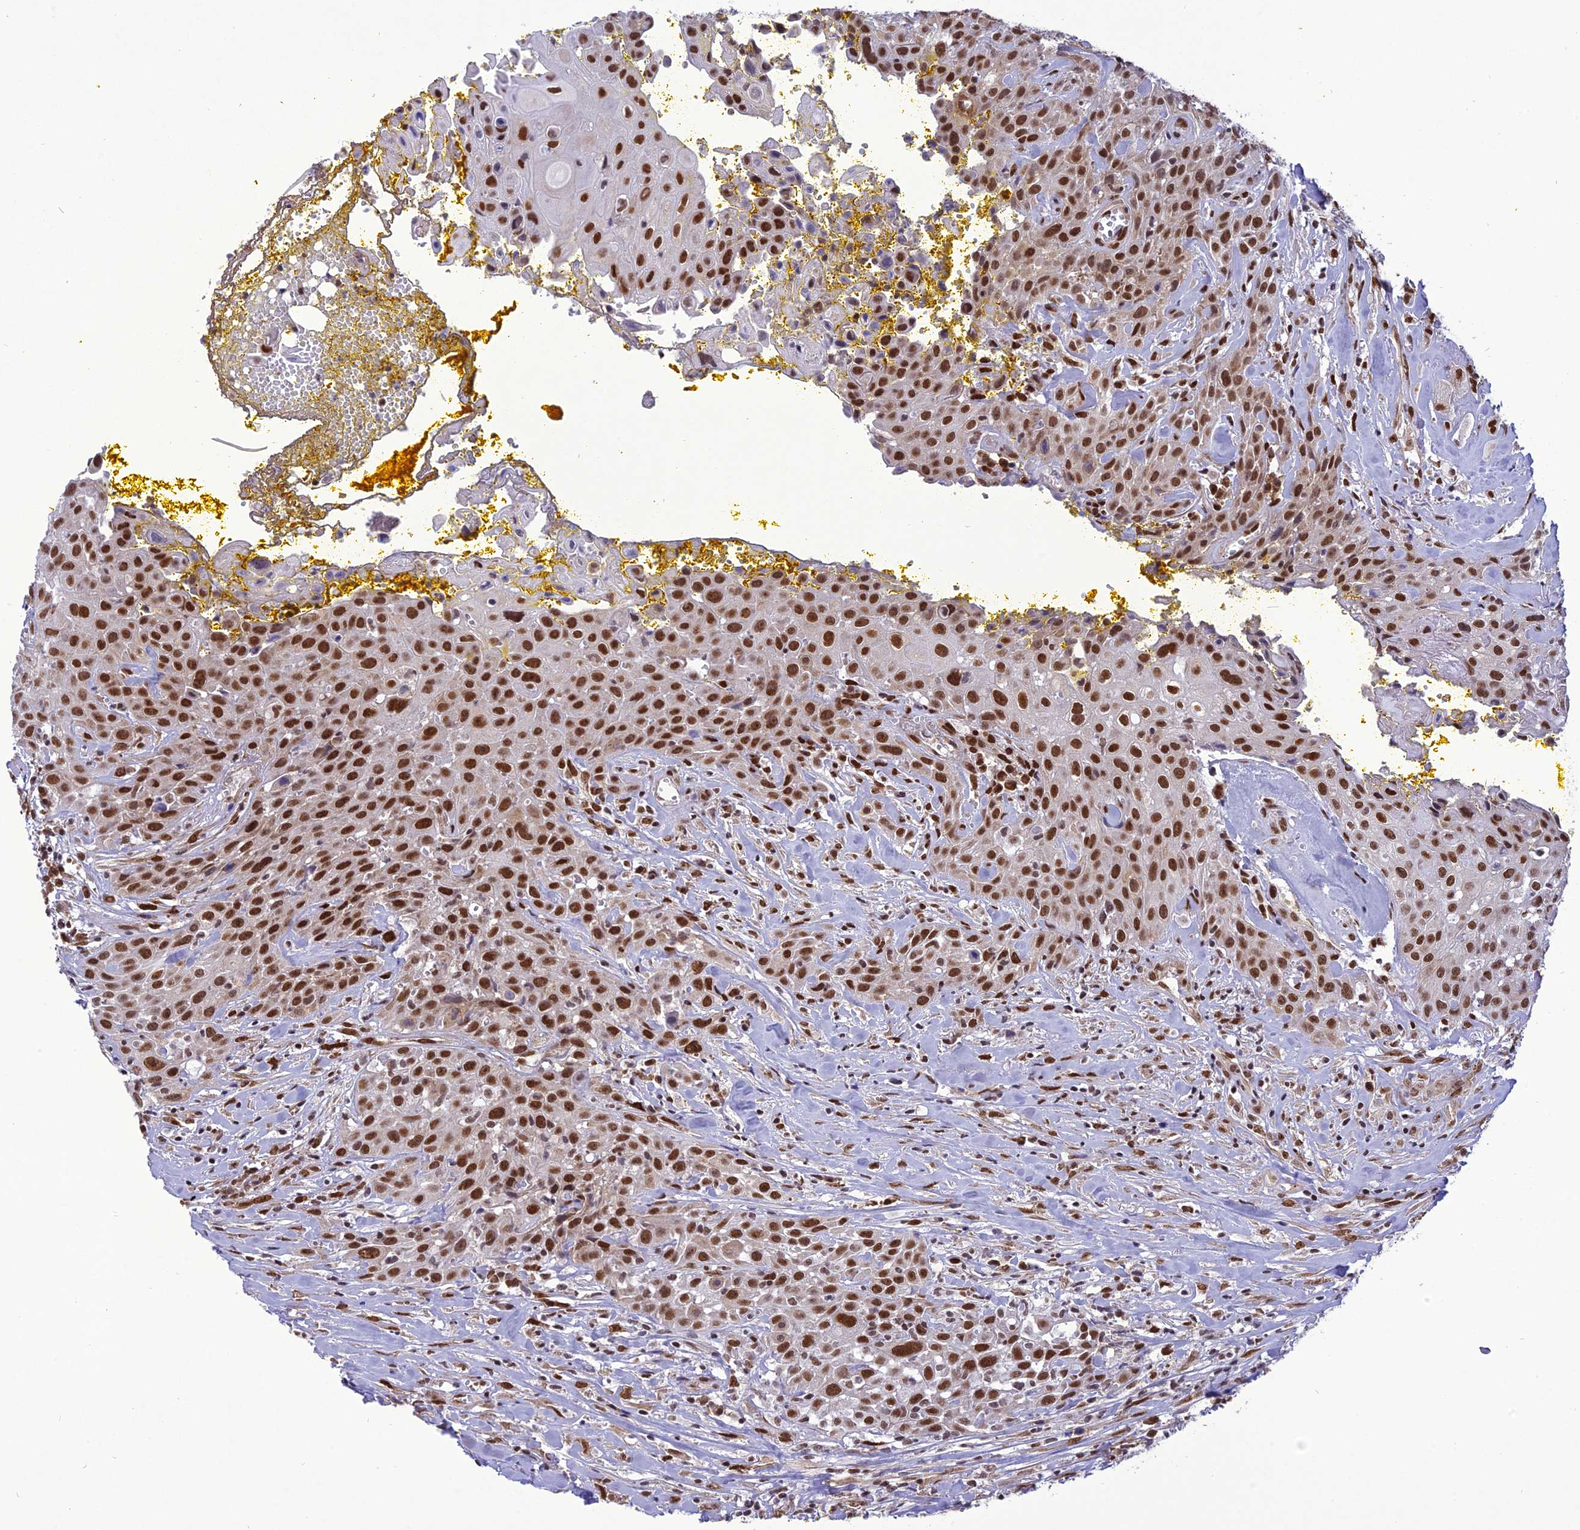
{"staining": {"intensity": "strong", "quantity": ">75%", "location": "nuclear"}, "tissue": "head and neck cancer", "cell_type": "Tumor cells", "image_type": "cancer", "snomed": [{"axis": "morphology", "description": "Squamous cell carcinoma, NOS"}, {"axis": "topography", "description": "Oral tissue"}, {"axis": "topography", "description": "Head-Neck"}], "caption": "A micrograph of human head and neck cancer stained for a protein shows strong nuclear brown staining in tumor cells.", "gene": "DDX1", "patient": {"sex": "female", "age": 82}}